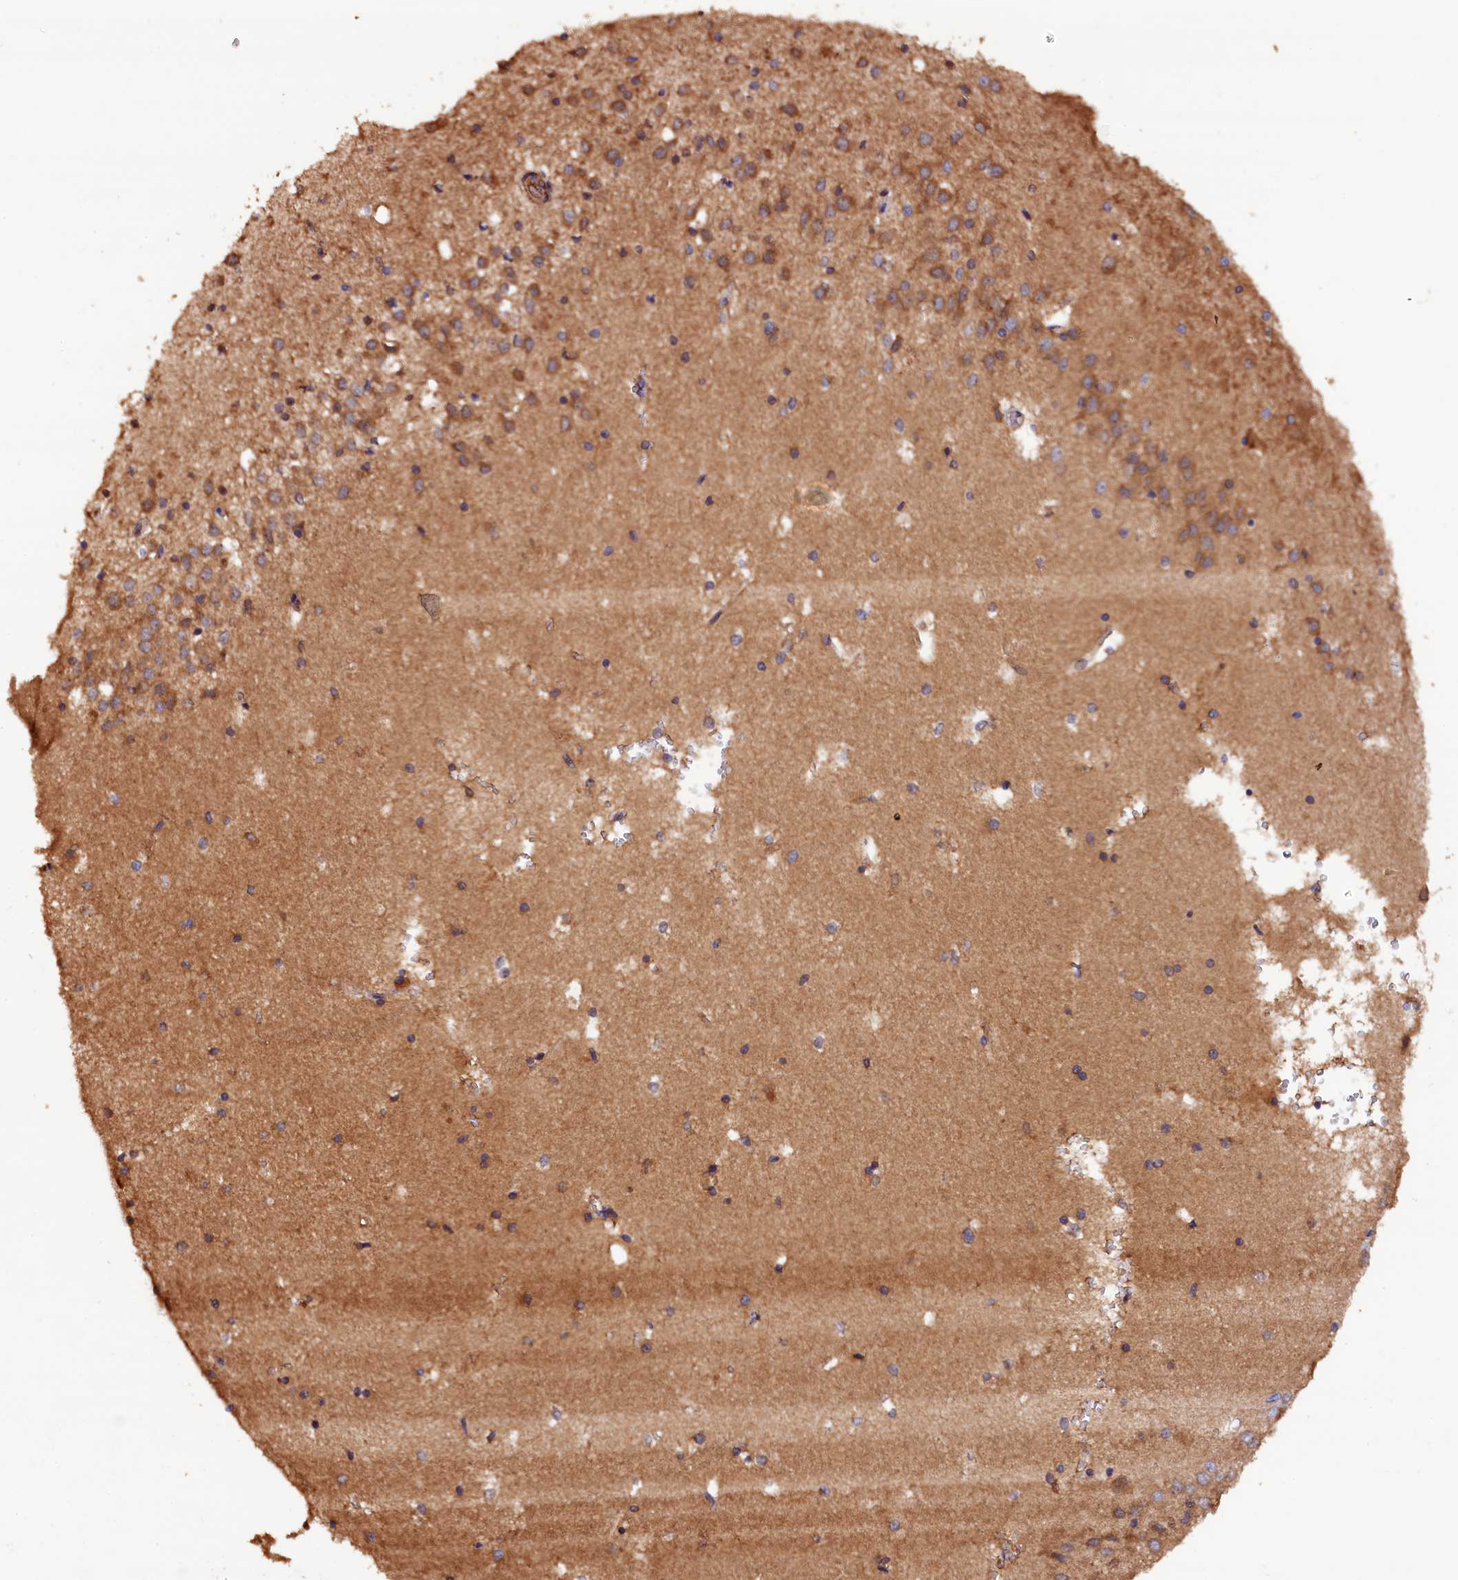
{"staining": {"intensity": "moderate", "quantity": "25%-75%", "location": "cytoplasmic/membranous"}, "tissue": "hippocampus", "cell_type": "Glial cells", "image_type": "normal", "snomed": [{"axis": "morphology", "description": "Normal tissue, NOS"}, {"axis": "topography", "description": "Hippocampus"}], "caption": "Hippocampus stained with a brown dye exhibits moderate cytoplasmic/membranous positive expression in approximately 25%-75% of glial cells.", "gene": "KLC2", "patient": {"sex": "female", "age": 52}}